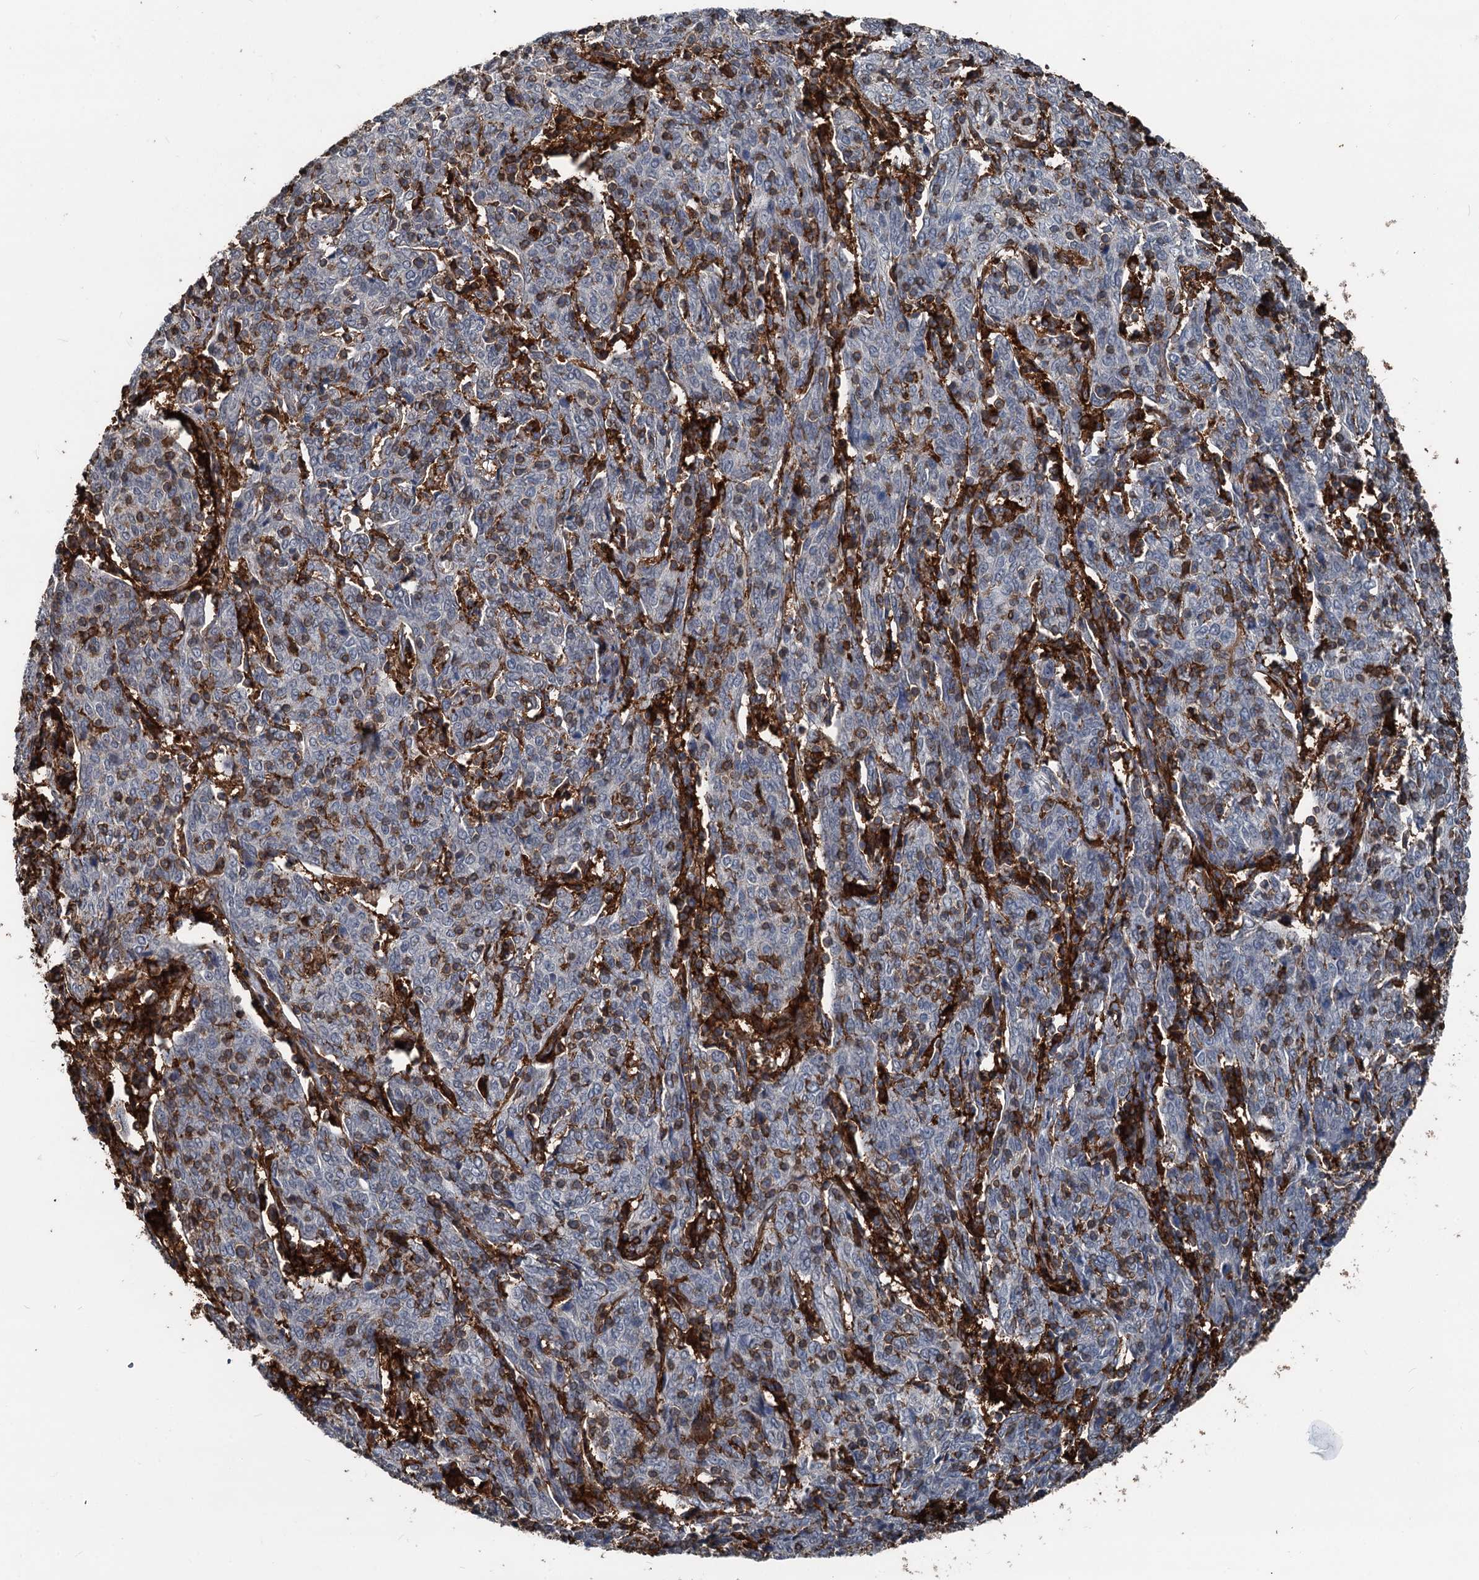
{"staining": {"intensity": "negative", "quantity": "none", "location": "none"}, "tissue": "cervical cancer", "cell_type": "Tumor cells", "image_type": "cancer", "snomed": [{"axis": "morphology", "description": "Squamous cell carcinoma, NOS"}, {"axis": "topography", "description": "Cervix"}], "caption": "There is no significant positivity in tumor cells of cervical squamous cell carcinoma.", "gene": "PLEKHO2", "patient": {"sex": "female", "age": 67}}